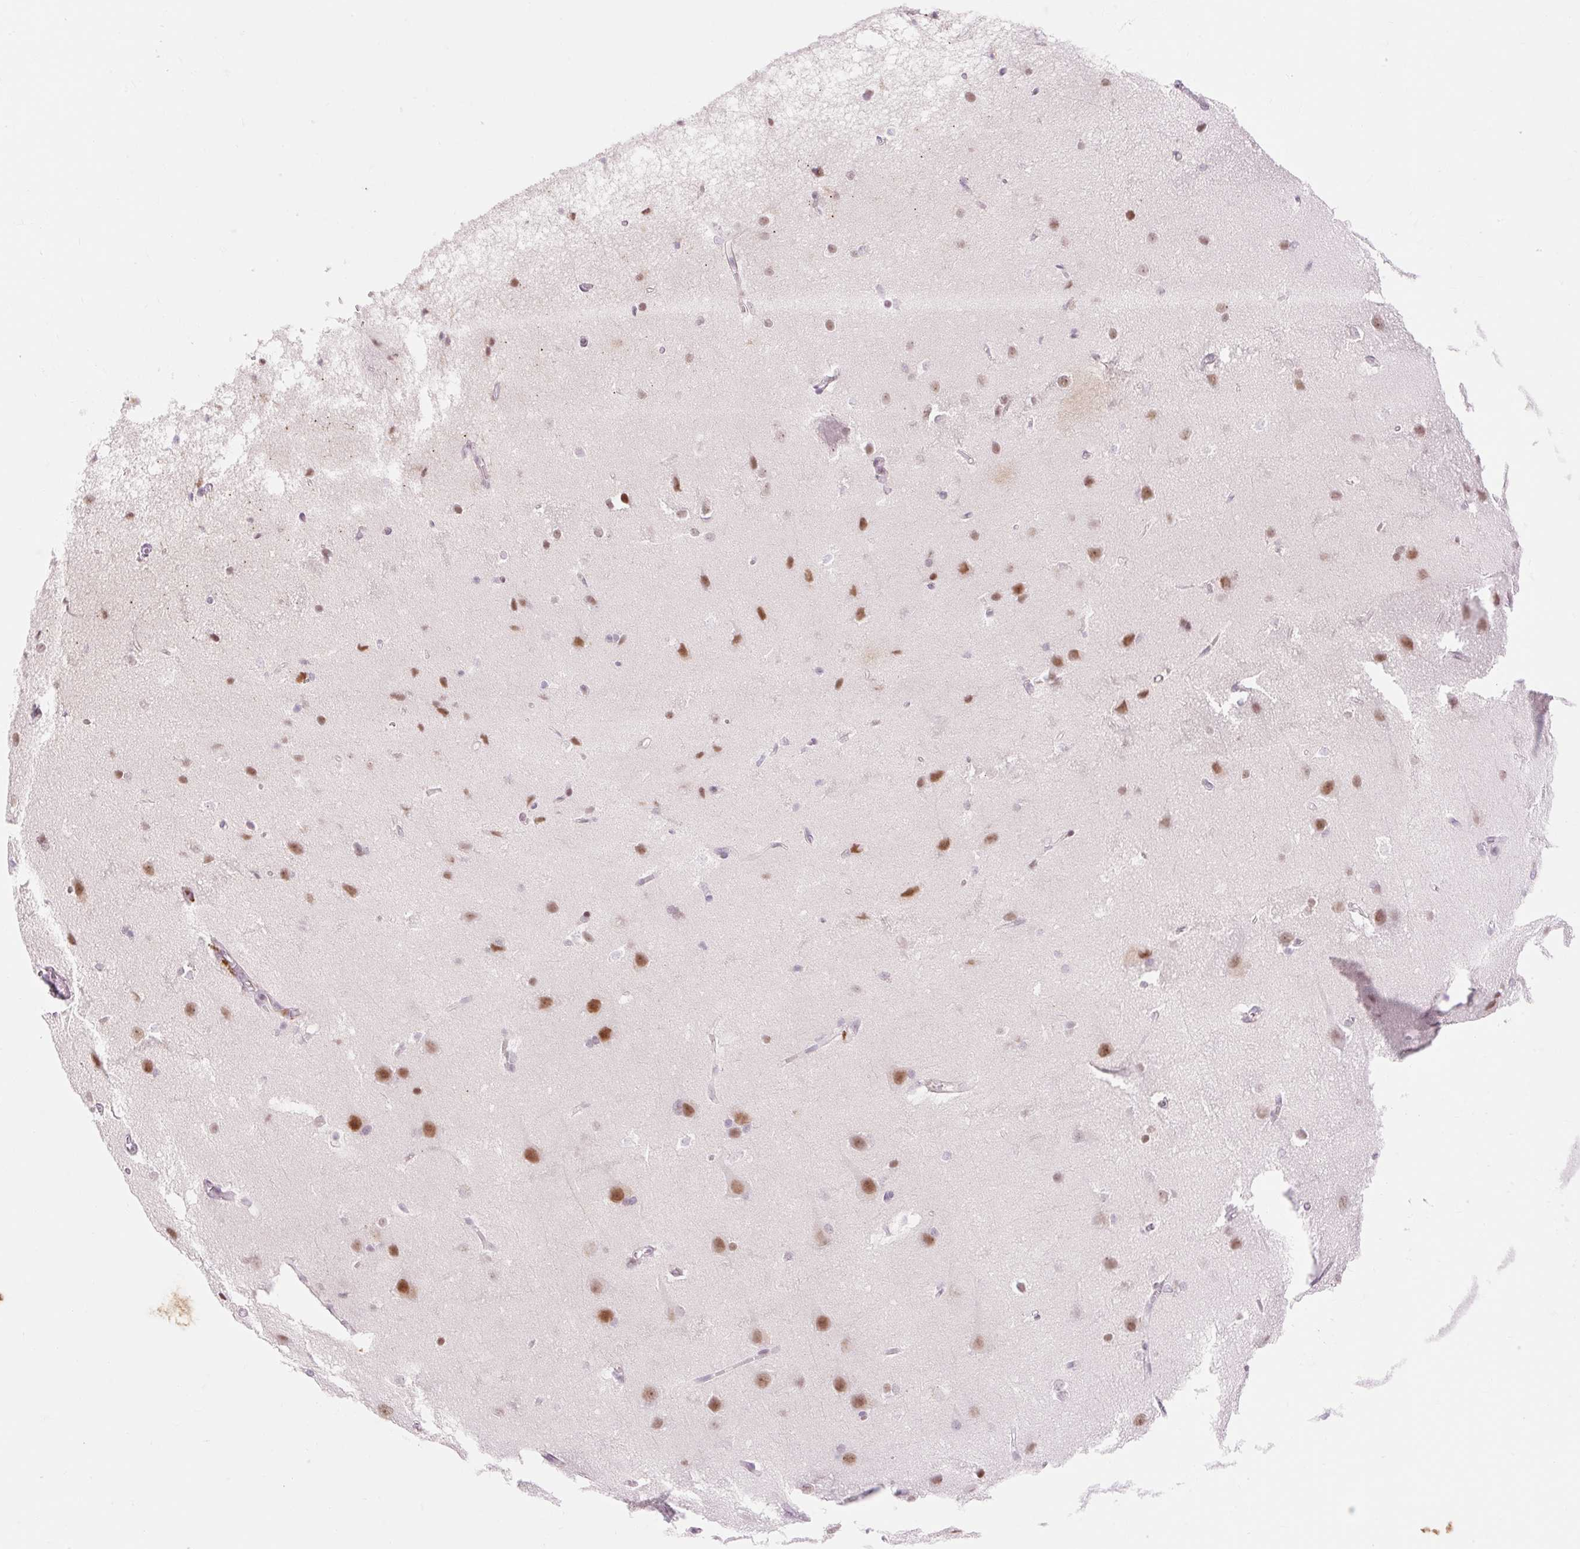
{"staining": {"intensity": "weak", "quantity": "<25%", "location": "nuclear"}, "tissue": "cerebral cortex", "cell_type": "Endothelial cells", "image_type": "normal", "snomed": [{"axis": "morphology", "description": "Normal tissue, NOS"}, {"axis": "topography", "description": "Cerebral cortex"}], "caption": "Immunohistochemistry (IHC) photomicrograph of normal human cerebral cortex stained for a protein (brown), which reveals no expression in endothelial cells. Nuclei are stained in blue.", "gene": "H2BW1", "patient": {"sex": "male", "age": 37}}